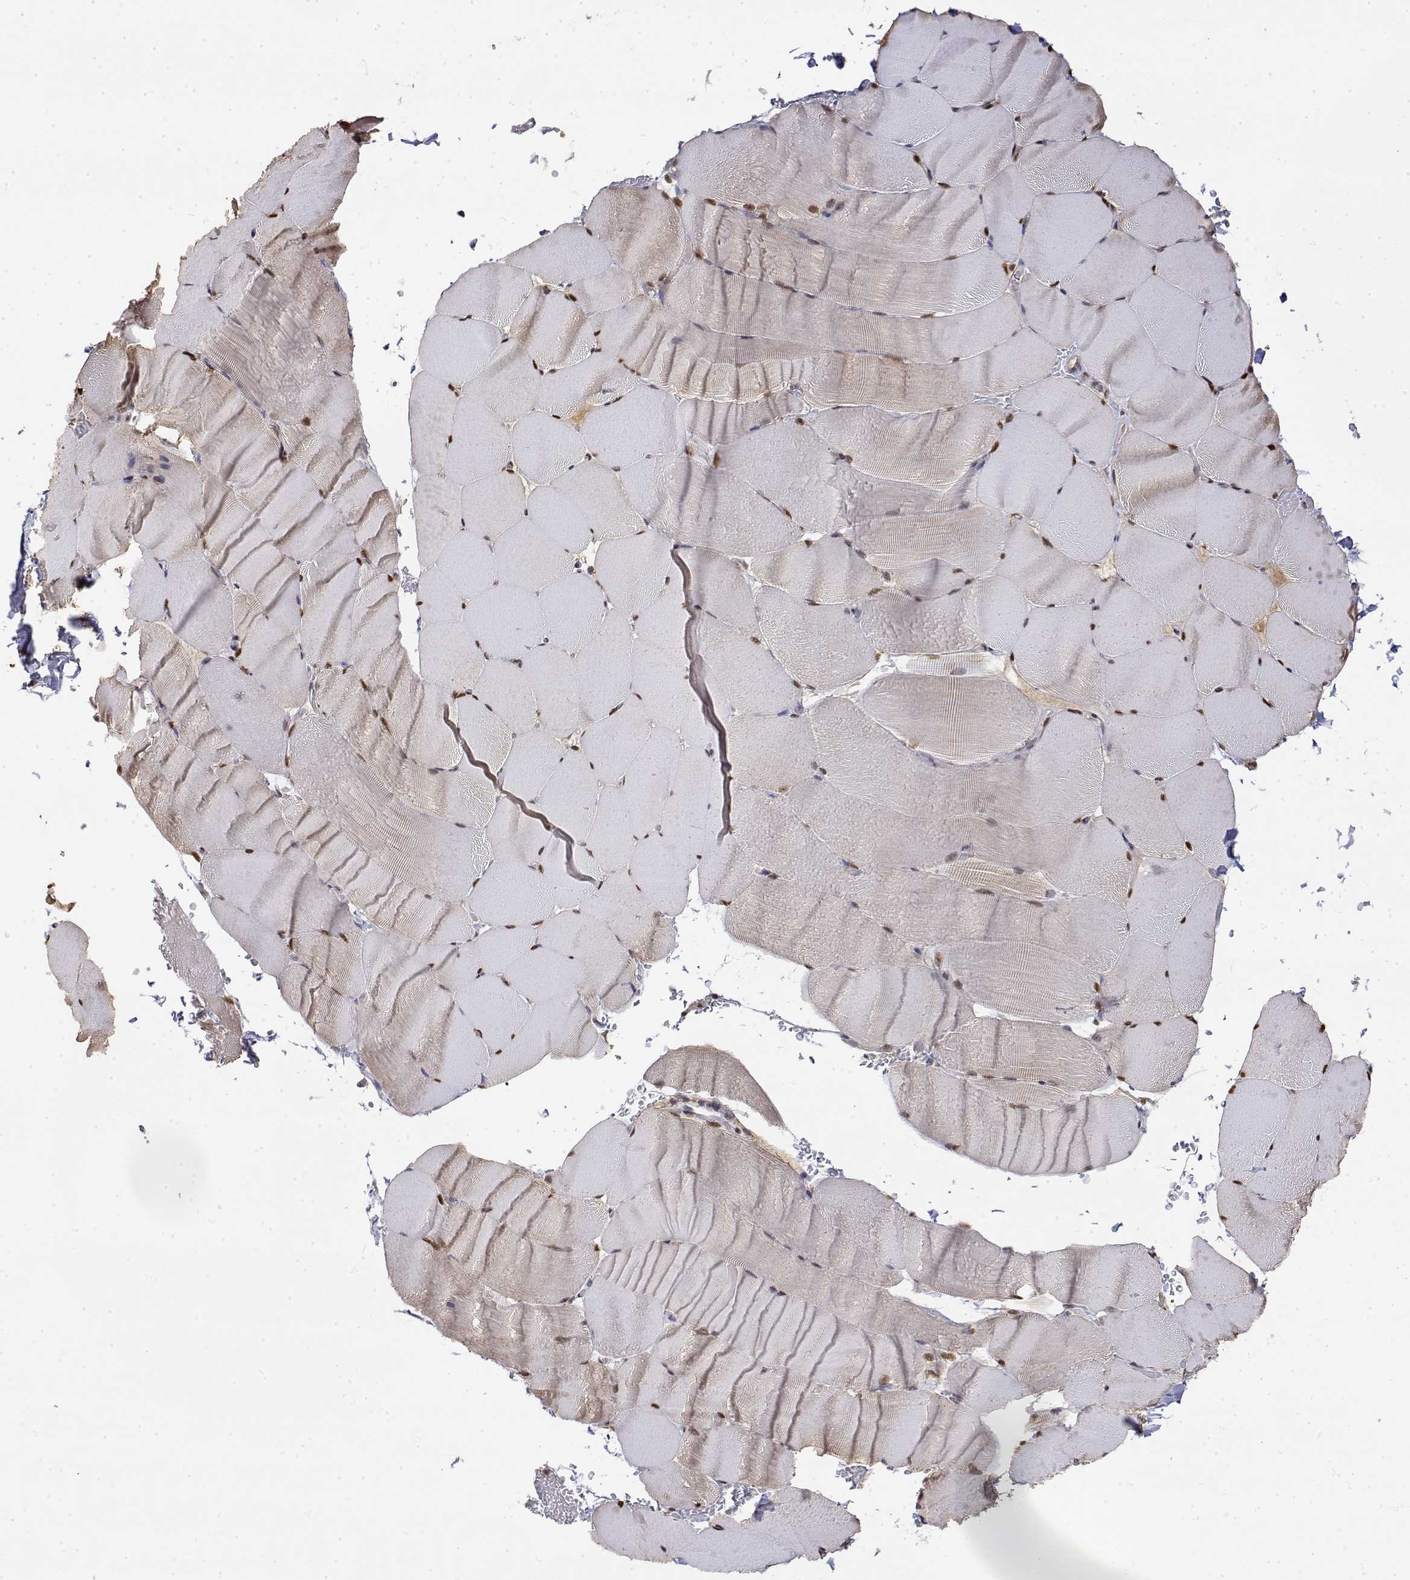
{"staining": {"intensity": "moderate", "quantity": "25%-75%", "location": "nuclear"}, "tissue": "skeletal muscle", "cell_type": "Myocytes", "image_type": "normal", "snomed": [{"axis": "morphology", "description": "Normal tissue, NOS"}, {"axis": "topography", "description": "Skeletal muscle"}], "caption": "Human skeletal muscle stained for a protein (brown) demonstrates moderate nuclear positive positivity in approximately 25%-75% of myocytes.", "gene": "TPI1", "patient": {"sex": "female", "age": 37}}